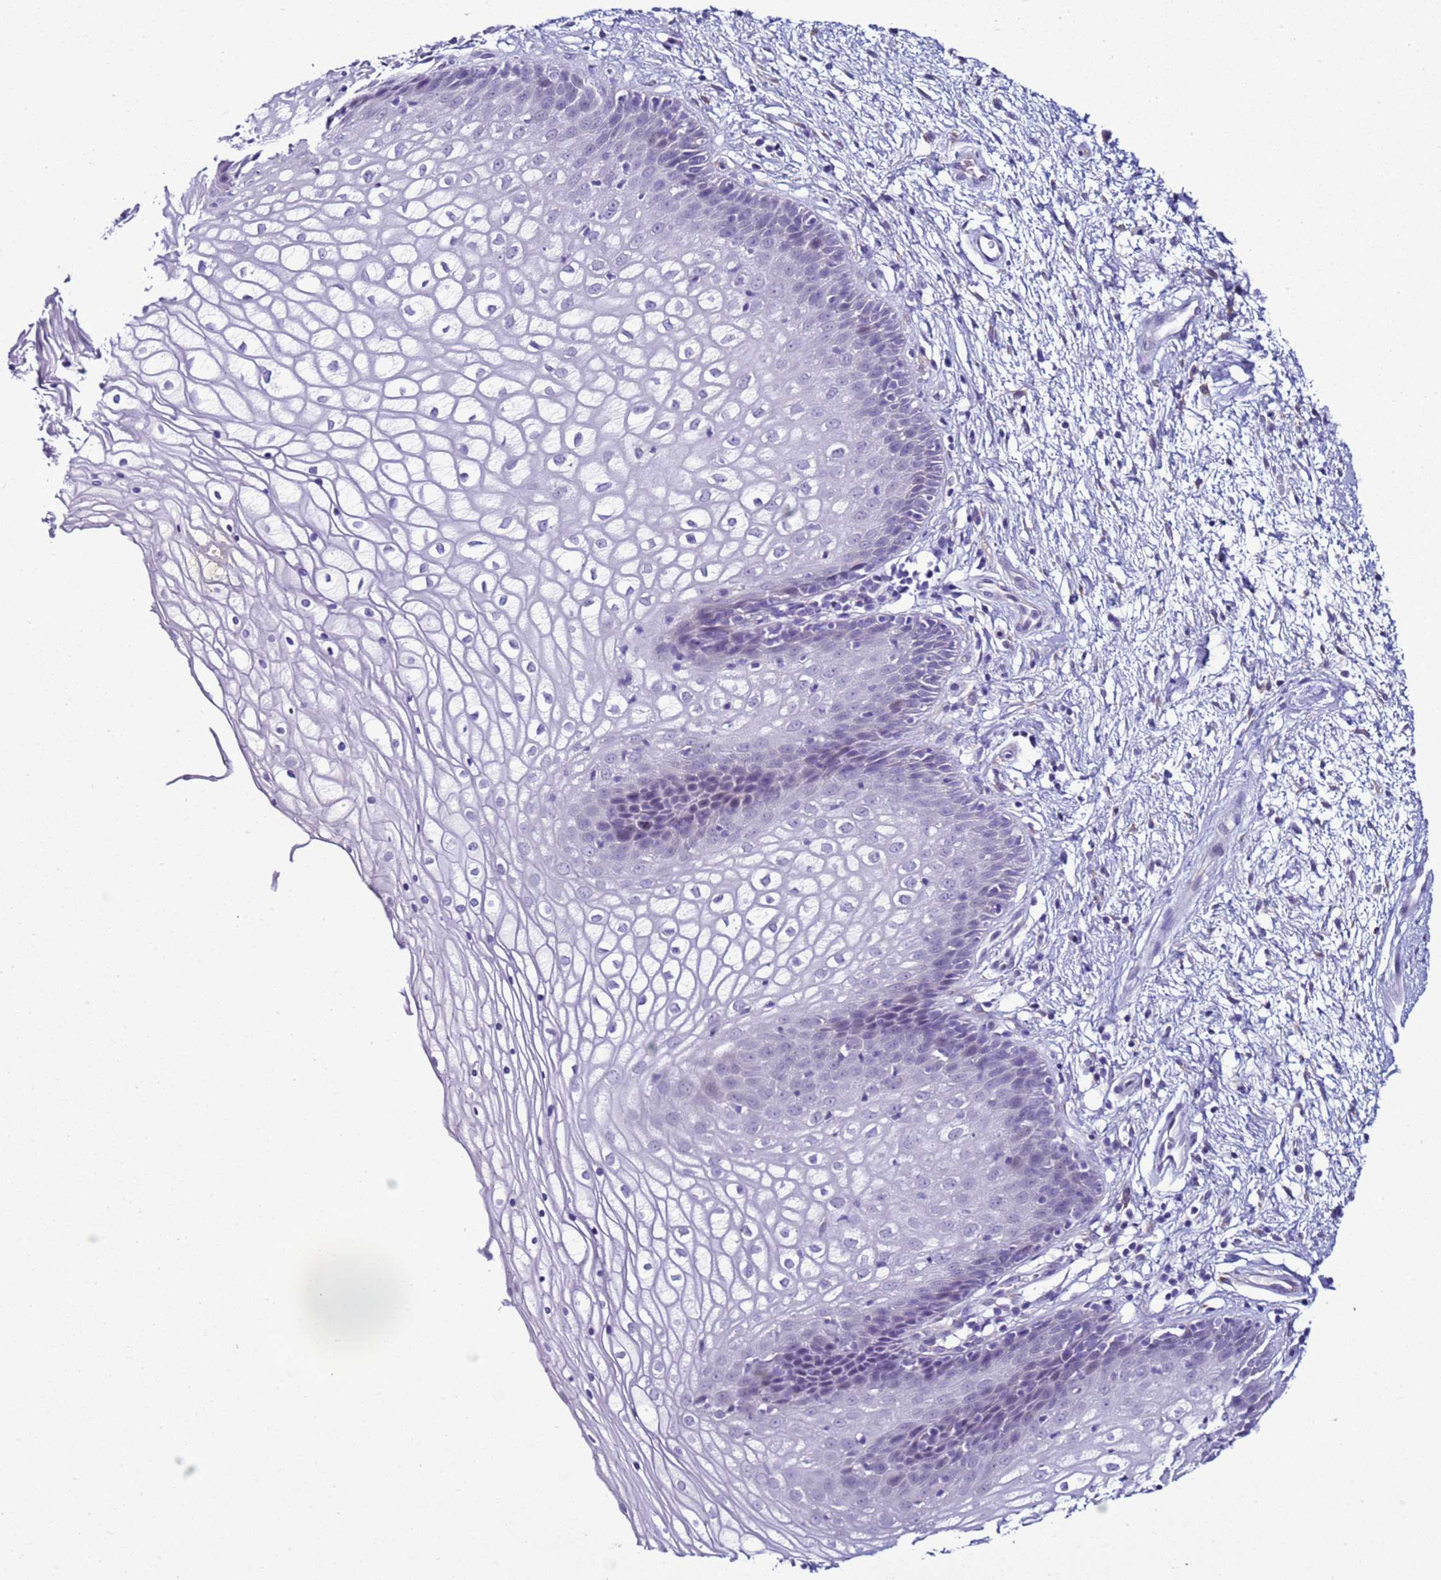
{"staining": {"intensity": "negative", "quantity": "none", "location": "none"}, "tissue": "vagina", "cell_type": "Squamous epithelial cells", "image_type": "normal", "snomed": [{"axis": "morphology", "description": "Normal tissue, NOS"}, {"axis": "topography", "description": "Vagina"}], "caption": "Immunohistochemical staining of unremarkable human vagina exhibits no significant staining in squamous epithelial cells.", "gene": "LRRC10B", "patient": {"sex": "female", "age": 34}}